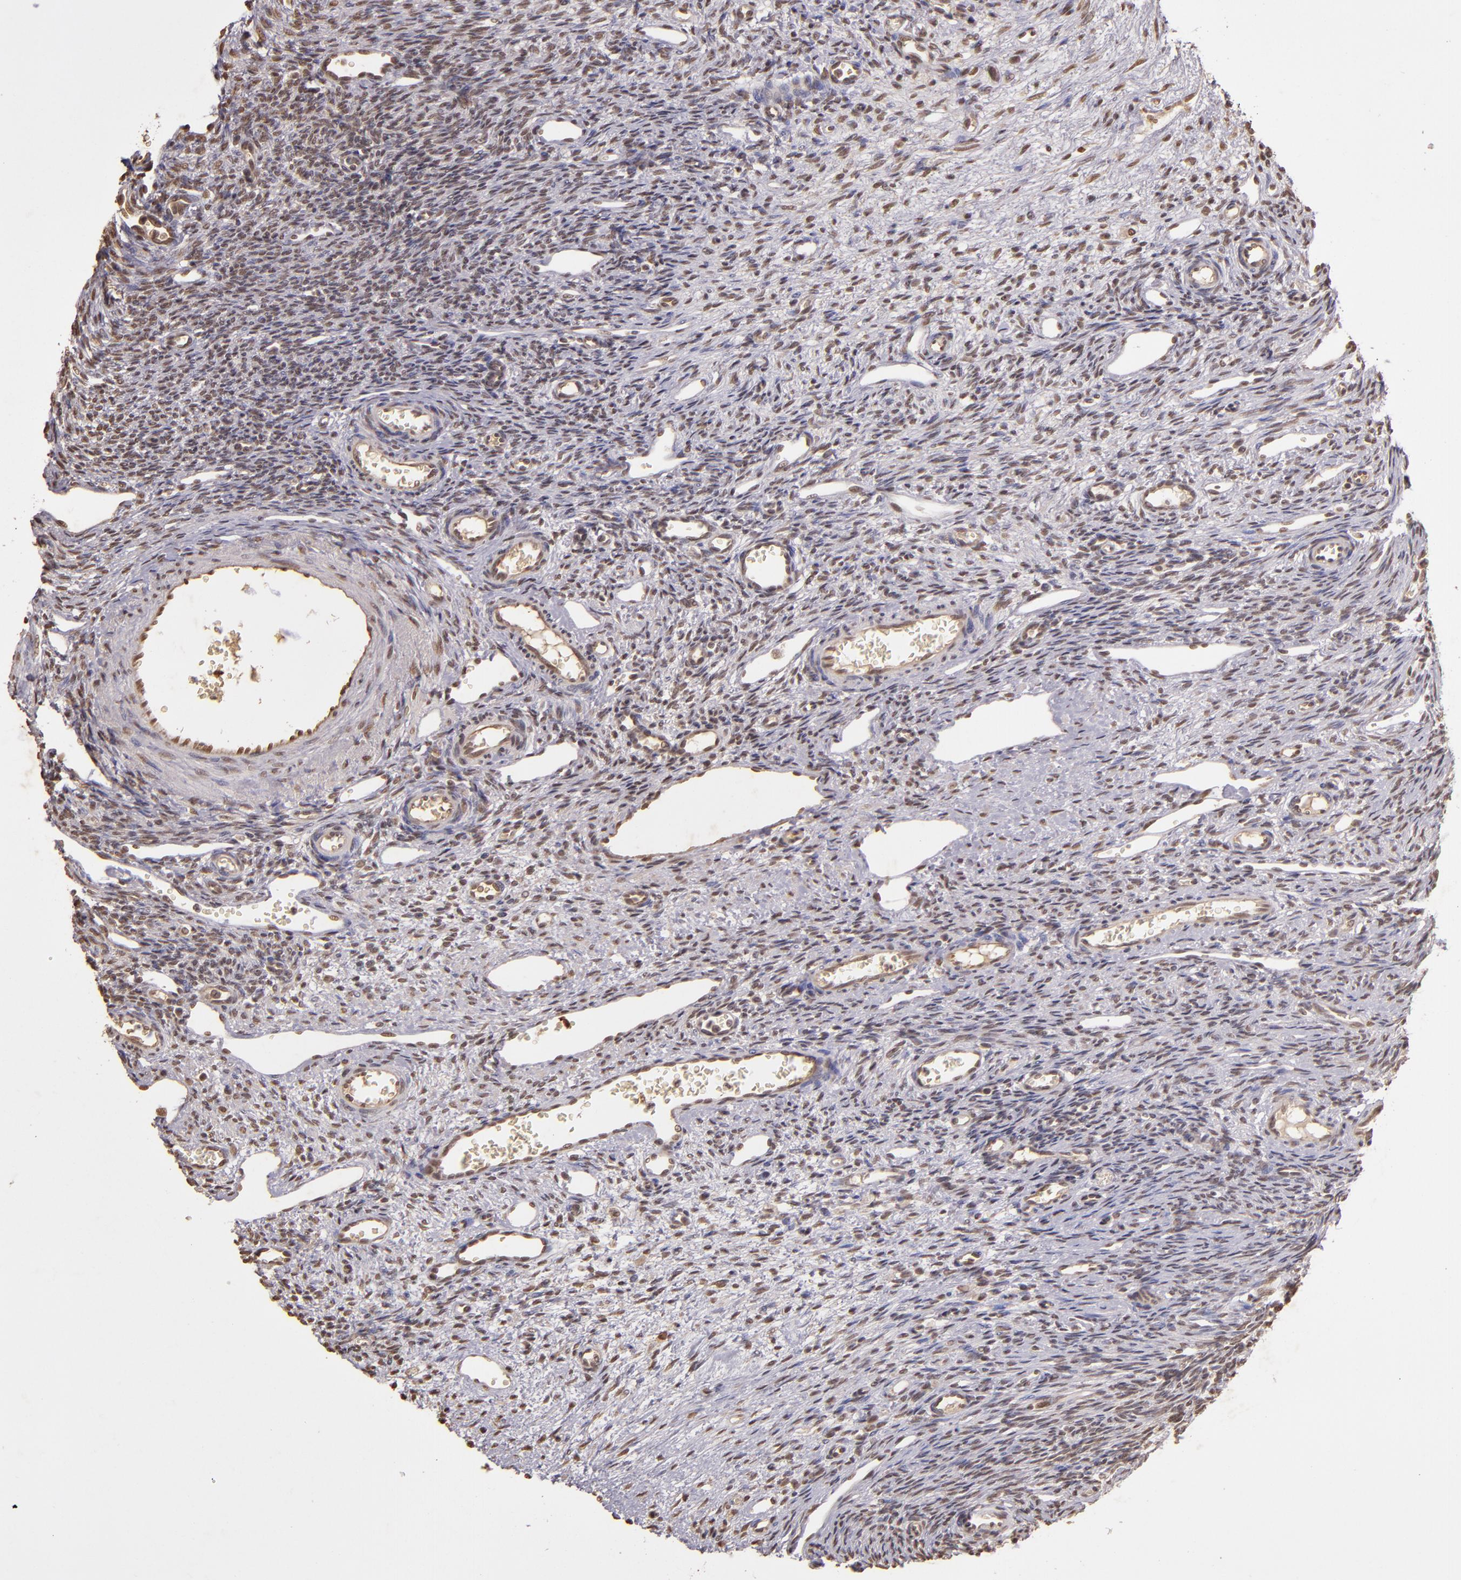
{"staining": {"intensity": "weak", "quantity": ">75%", "location": "cytoplasmic/membranous,nuclear"}, "tissue": "ovary", "cell_type": "Follicle cells", "image_type": "normal", "snomed": [{"axis": "morphology", "description": "Normal tissue, NOS"}, {"axis": "topography", "description": "Ovary"}], "caption": "Ovary stained with immunohistochemistry (IHC) exhibits weak cytoplasmic/membranous,nuclear expression in about >75% of follicle cells.", "gene": "CUL1", "patient": {"sex": "female", "age": 33}}